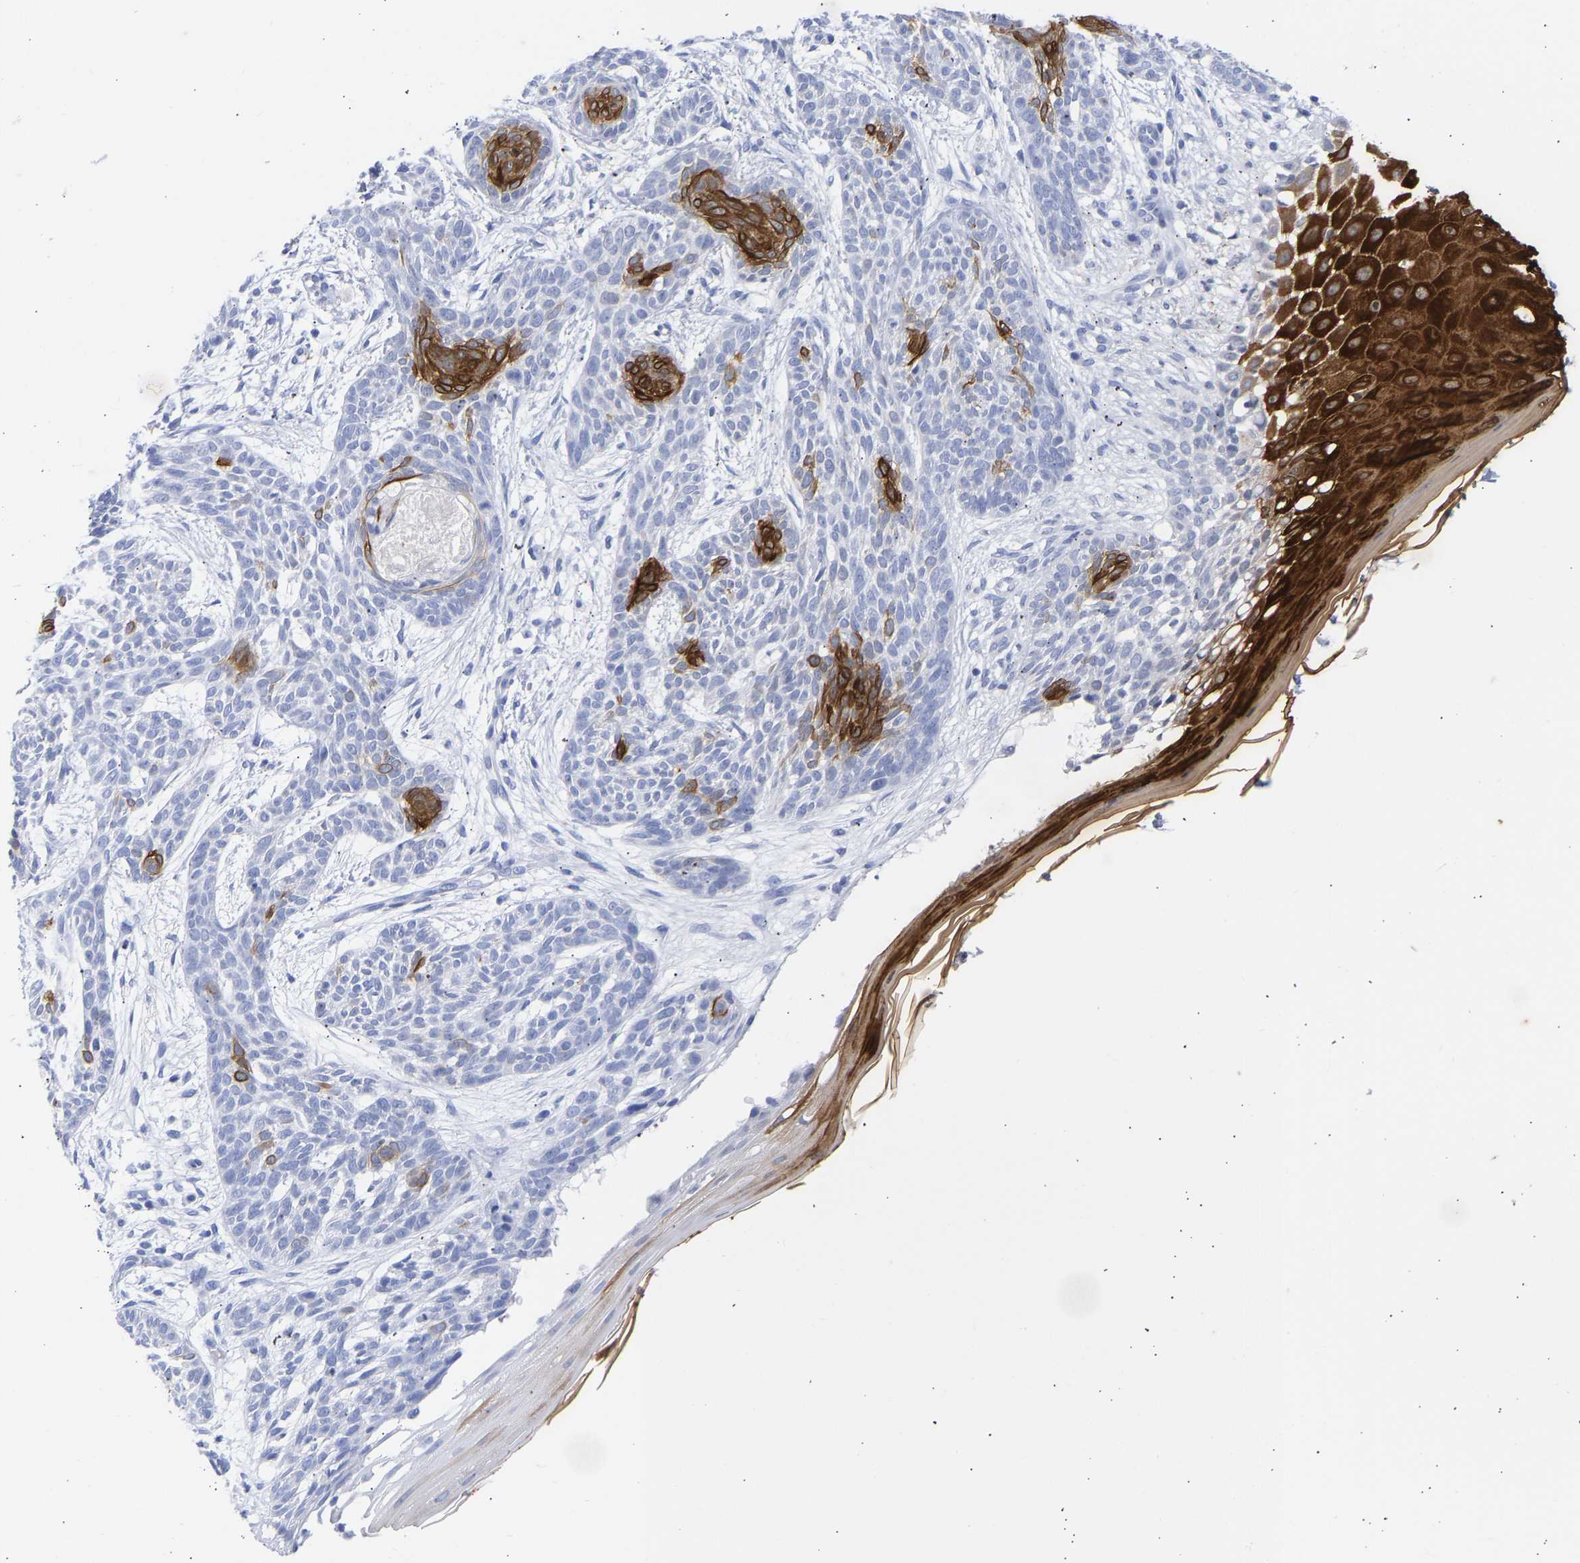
{"staining": {"intensity": "strong", "quantity": "<25%", "location": "cytoplasmic/membranous"}, "tissue": "skin cancer", "cell_type": "Tumor cells", "image_type": "cancer", "snomed": [{"axis": "morphology", "description": "Basal cell carcinoma"}, {"axis": "topography", "description": "Skin"}], "caption": "This image shows IHC staining of skin basal cell carcinoma, with medium strong cytoplasmic/membranous staining in approximately <25% of tumor cells.", "gene": "KRT1", "patient": {"sex": "female", "age": 59}}